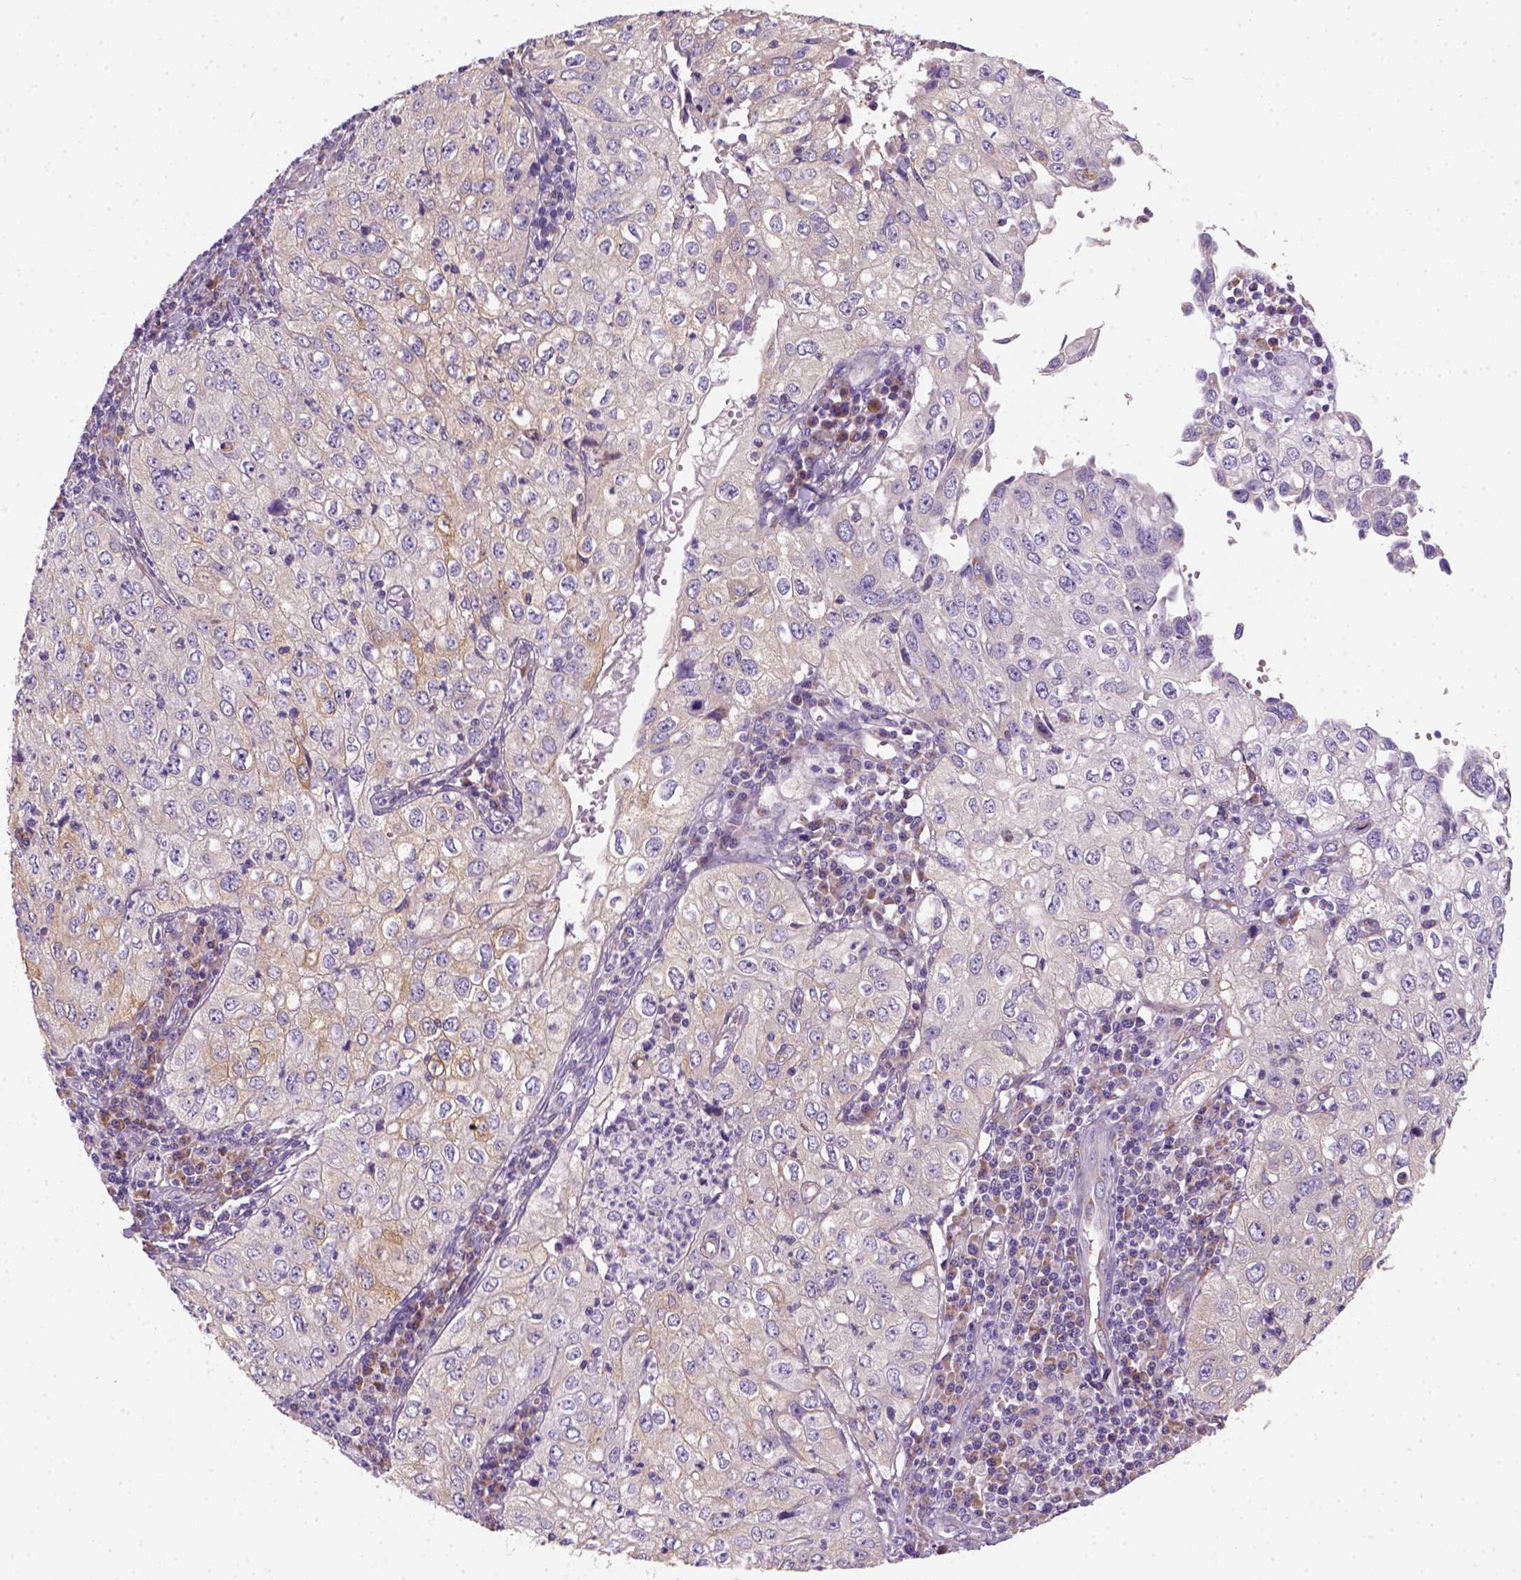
{"staining": {"intensity": "weak", "quantity": "<25%", "location": "cytoplasmic/membranous"}, "tissue": "cervical cancer", "cell_type": "Tumor cells", "image_type": "cancer", "snomed": [{"axis": "morphology", "description": "Squamous cell carcinoma, NOS"}, {"axis": "topography", "description": "Cervix"}], "caption": "A photomicrograph of cervical cancer stained for a protein exhibits no brown staining in tumor cells.", "gene": "CES2", "patient": {"sex": "female", "age": 24}}